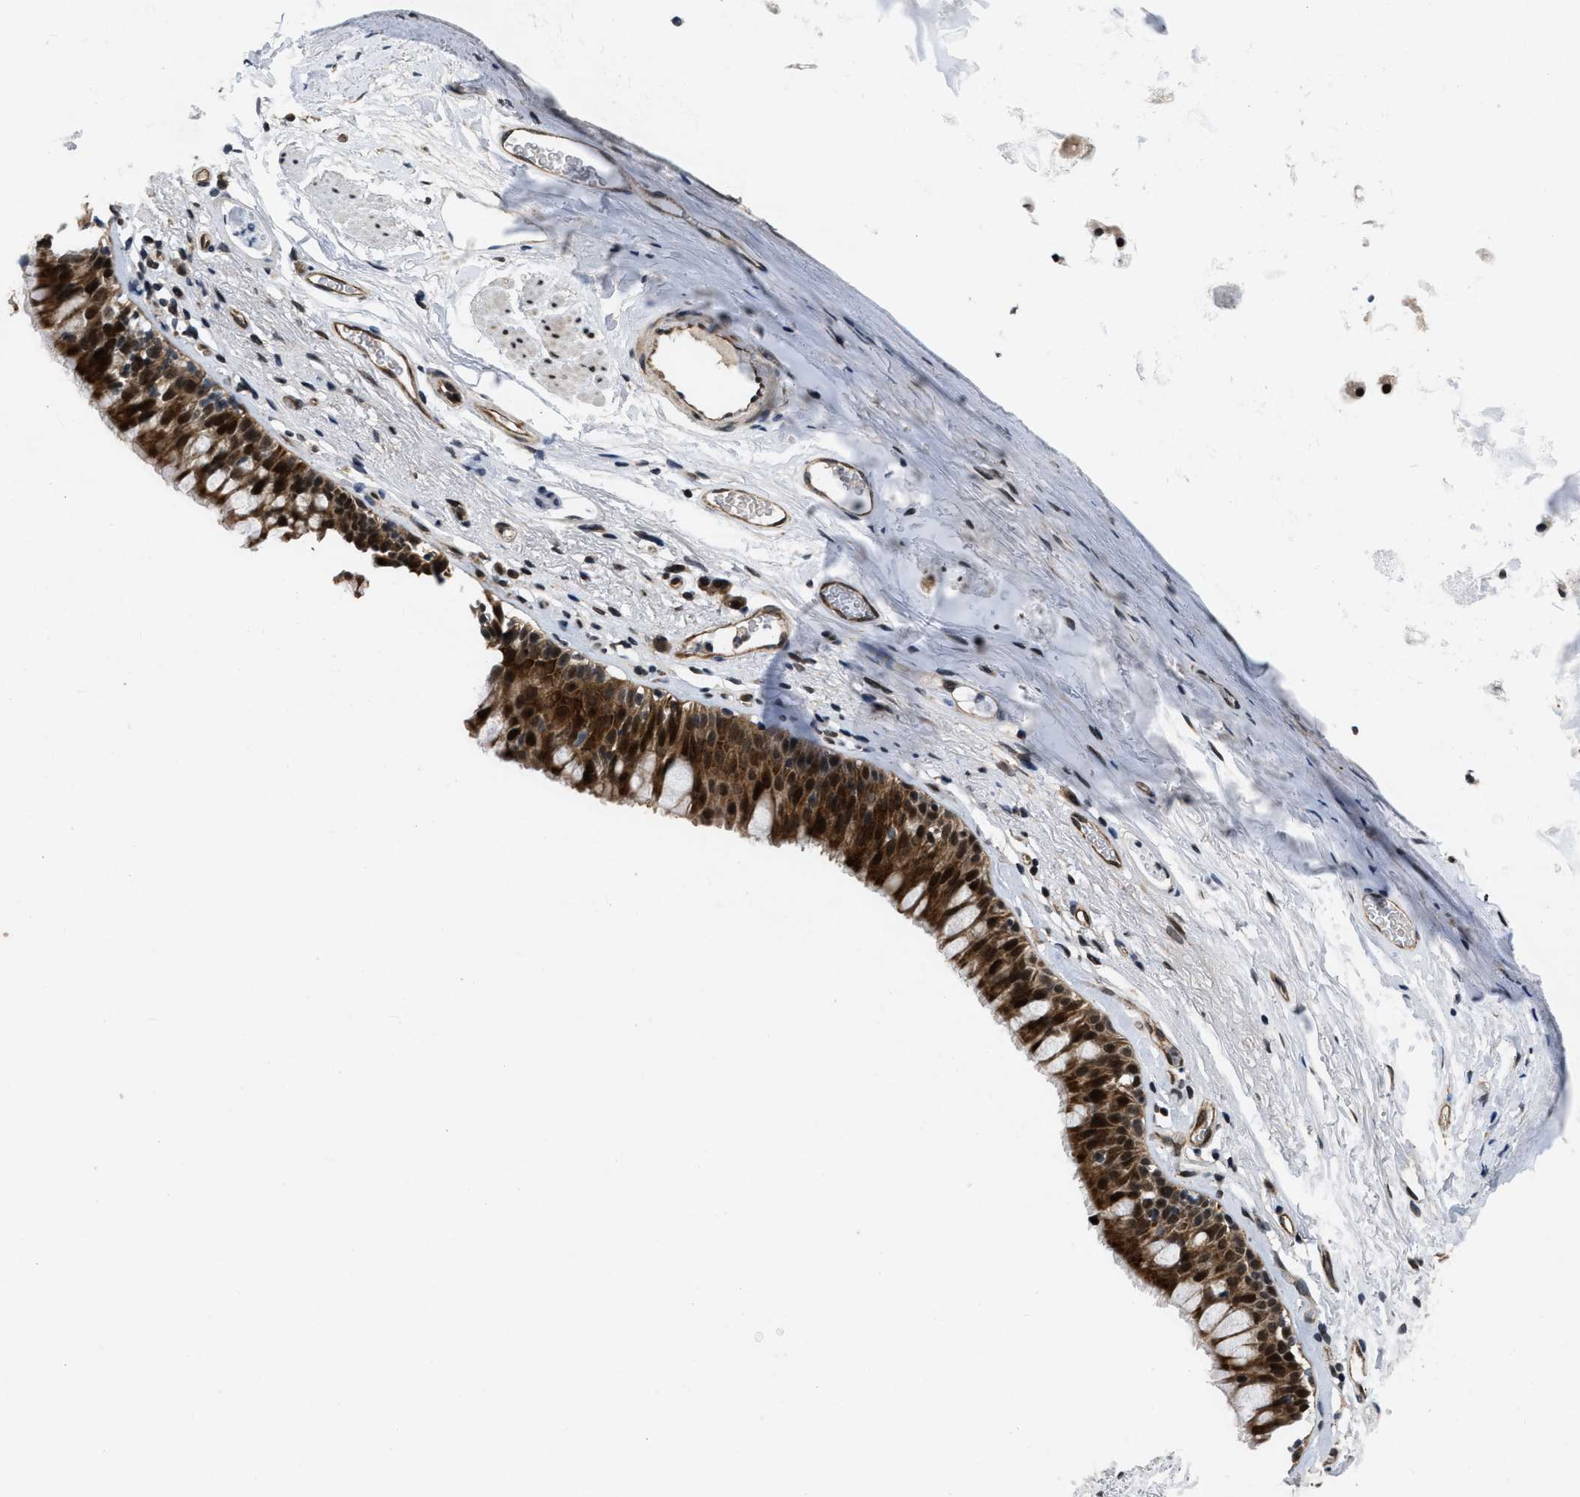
{"staining": {"intensity": "strong", "quantity": ">75%", "location": "cytoplasmic/membranous,nuclear"}, "tissue": "bronchus", "cell_type": "Respiratory epithelial cells", "image_type": "normal", "snomed": [{"axis": "morphology", "description": "Normal tissue, NOS"}, {"axis": "topography", "description": "Cartilage tissue"}, {"axis": "topography", "description": "Bronchus"}], "caption": "The image displays staining of unremarkable bronchus, revealing strong cytoplasmic/membranous,nuclear protein expression (brown color) within respiratory epithelial cells. (Brightfield microscopy of DAB IHC at high magnification).", "gene": "ZNHIT1", "patient": {"sex": "female", "age": 53}}